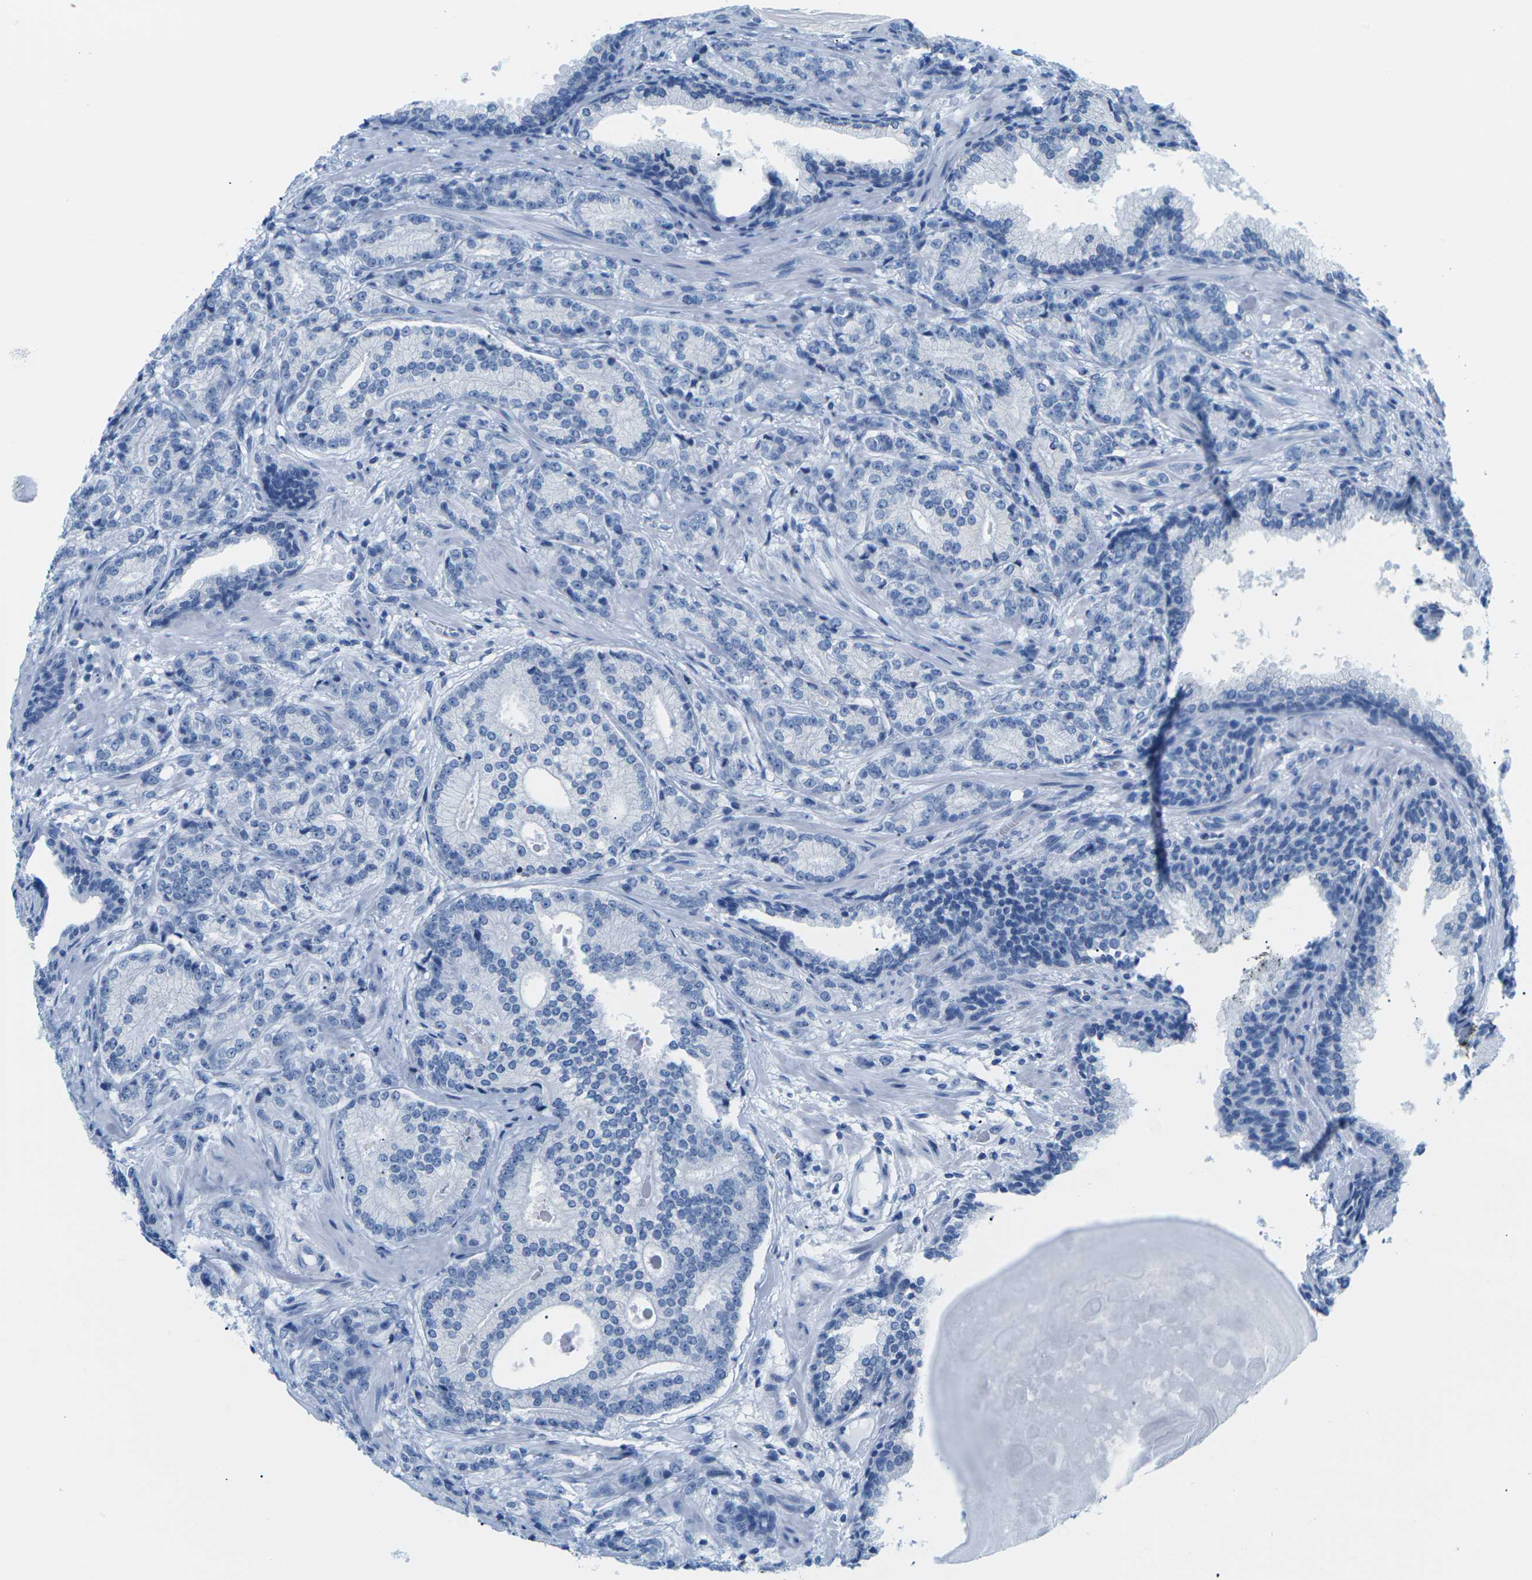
{"staining": {"intensity": "negative", "quantity": "none", "location": "none"}, "tissue": "prostate cancer", "cell_type": "Tumor cells", "image_type": "cancer", "snomed": [{"axis": "morphology", "description": "Adenocarcinoma, High grade"}, {"axis": "topography", "description": "Prostate"}], "caption": "Micrograph shows no protein expression in tumor cells of prostate cancer tissue.", "gene": "SLC12A1", "patient": {"sex": "male", "age": 61}}